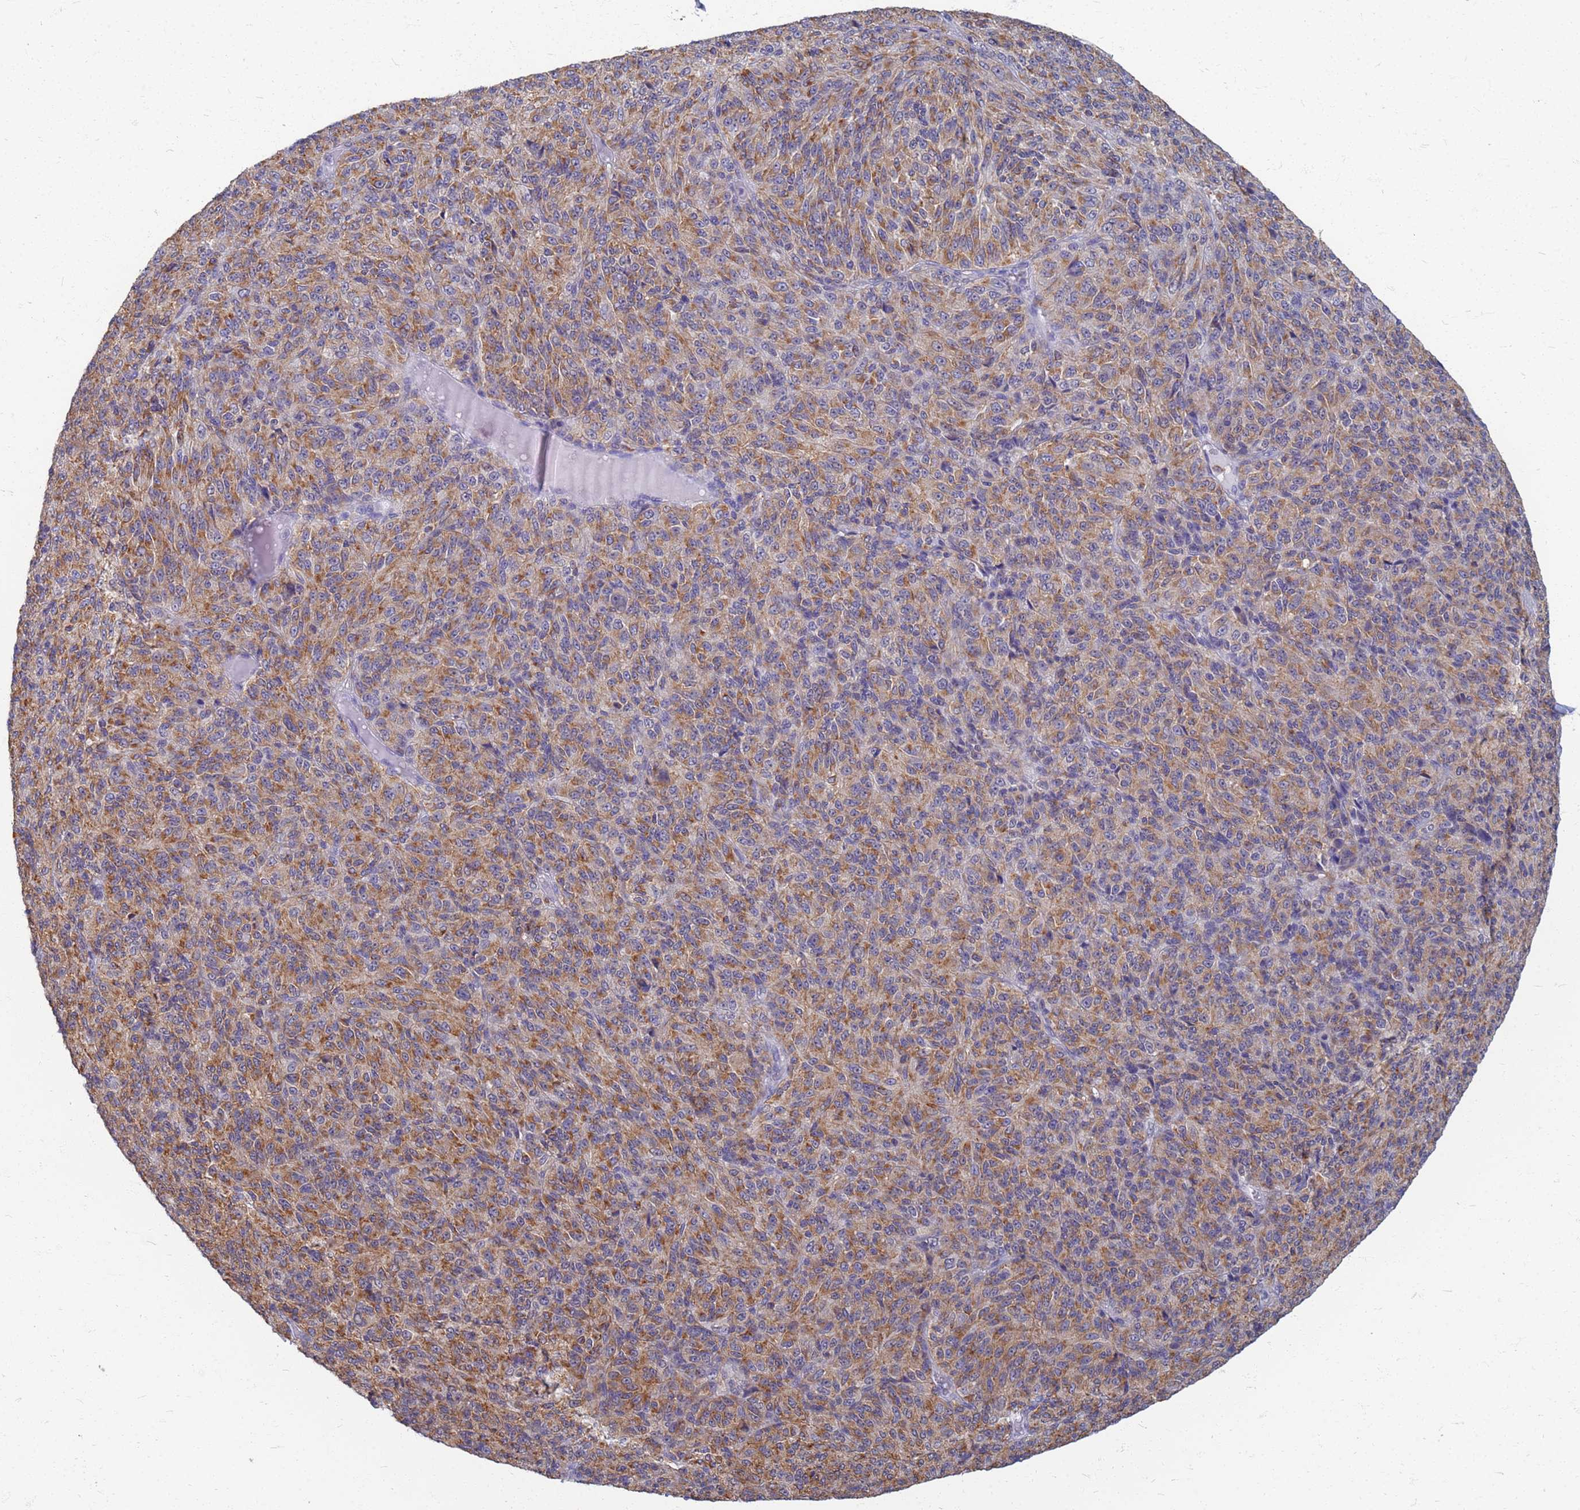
{"staining": {"intensity": "moderate", "quantity": ">75%", "location": "cytoplasmic/membranous"}, "tissue": "melanoma", "cell_type": "Tumor cells", "image_type": "cancer", "snomed": [{"axis": "morphology", "description": "Malignant melanoma, Metastatic site"}, {"axis": "topography", "description": "Brain"}], "caption": "Immunohistochemistry (IHC) image of human malignant melanoma (metastatic site) stained for a protein (brown), which reveals medium levels of moderate cytoplasmic/membranous staining in about >75% of tumor cells.", "gene": "ATP6V1E1", "patient": {"sex": "female", "age": 56}}